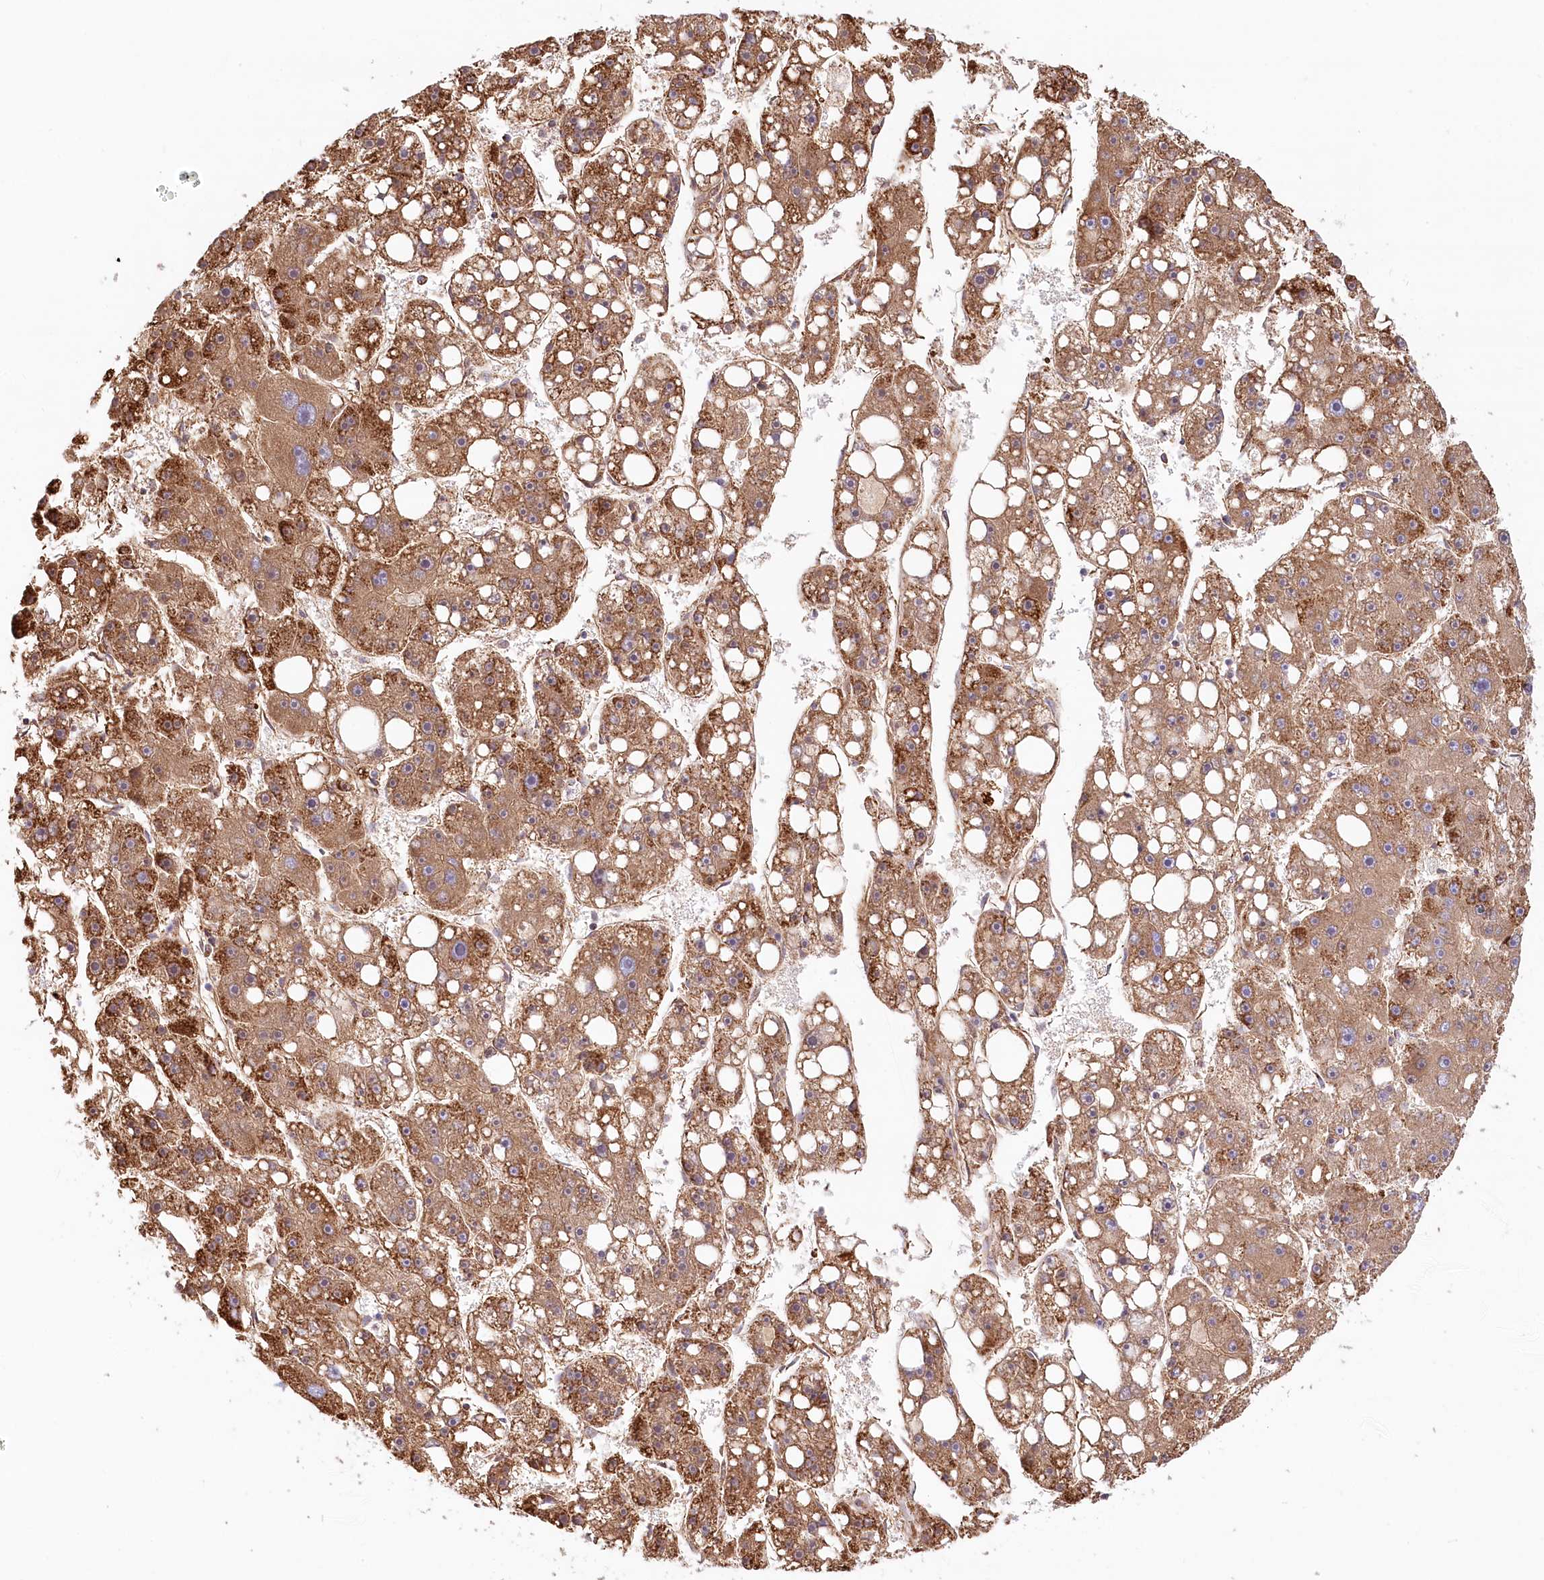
{"staining": {"intensity": "moderate", "quantity": ">75%", "location": "cytoplasmic/membranous"}, "tissue": "liver cancer", "cell_type": "Tumor cells", "image_type": "cancer", "snomed": [{"axis": "morphology", "description": "Carcinoma, Hepatocellular, NOS"}, {"axis": "topography", "description": "Liver"}], "caption": "Liver hepatocellular carcinoma tissue demonstrates moderate cytoplasmic/membranous positivity in about >75% of tumor cells, visualized by immunohistochemistry.", "gene": "UMPS", "patient": {"sex": "female", "age": 61}}